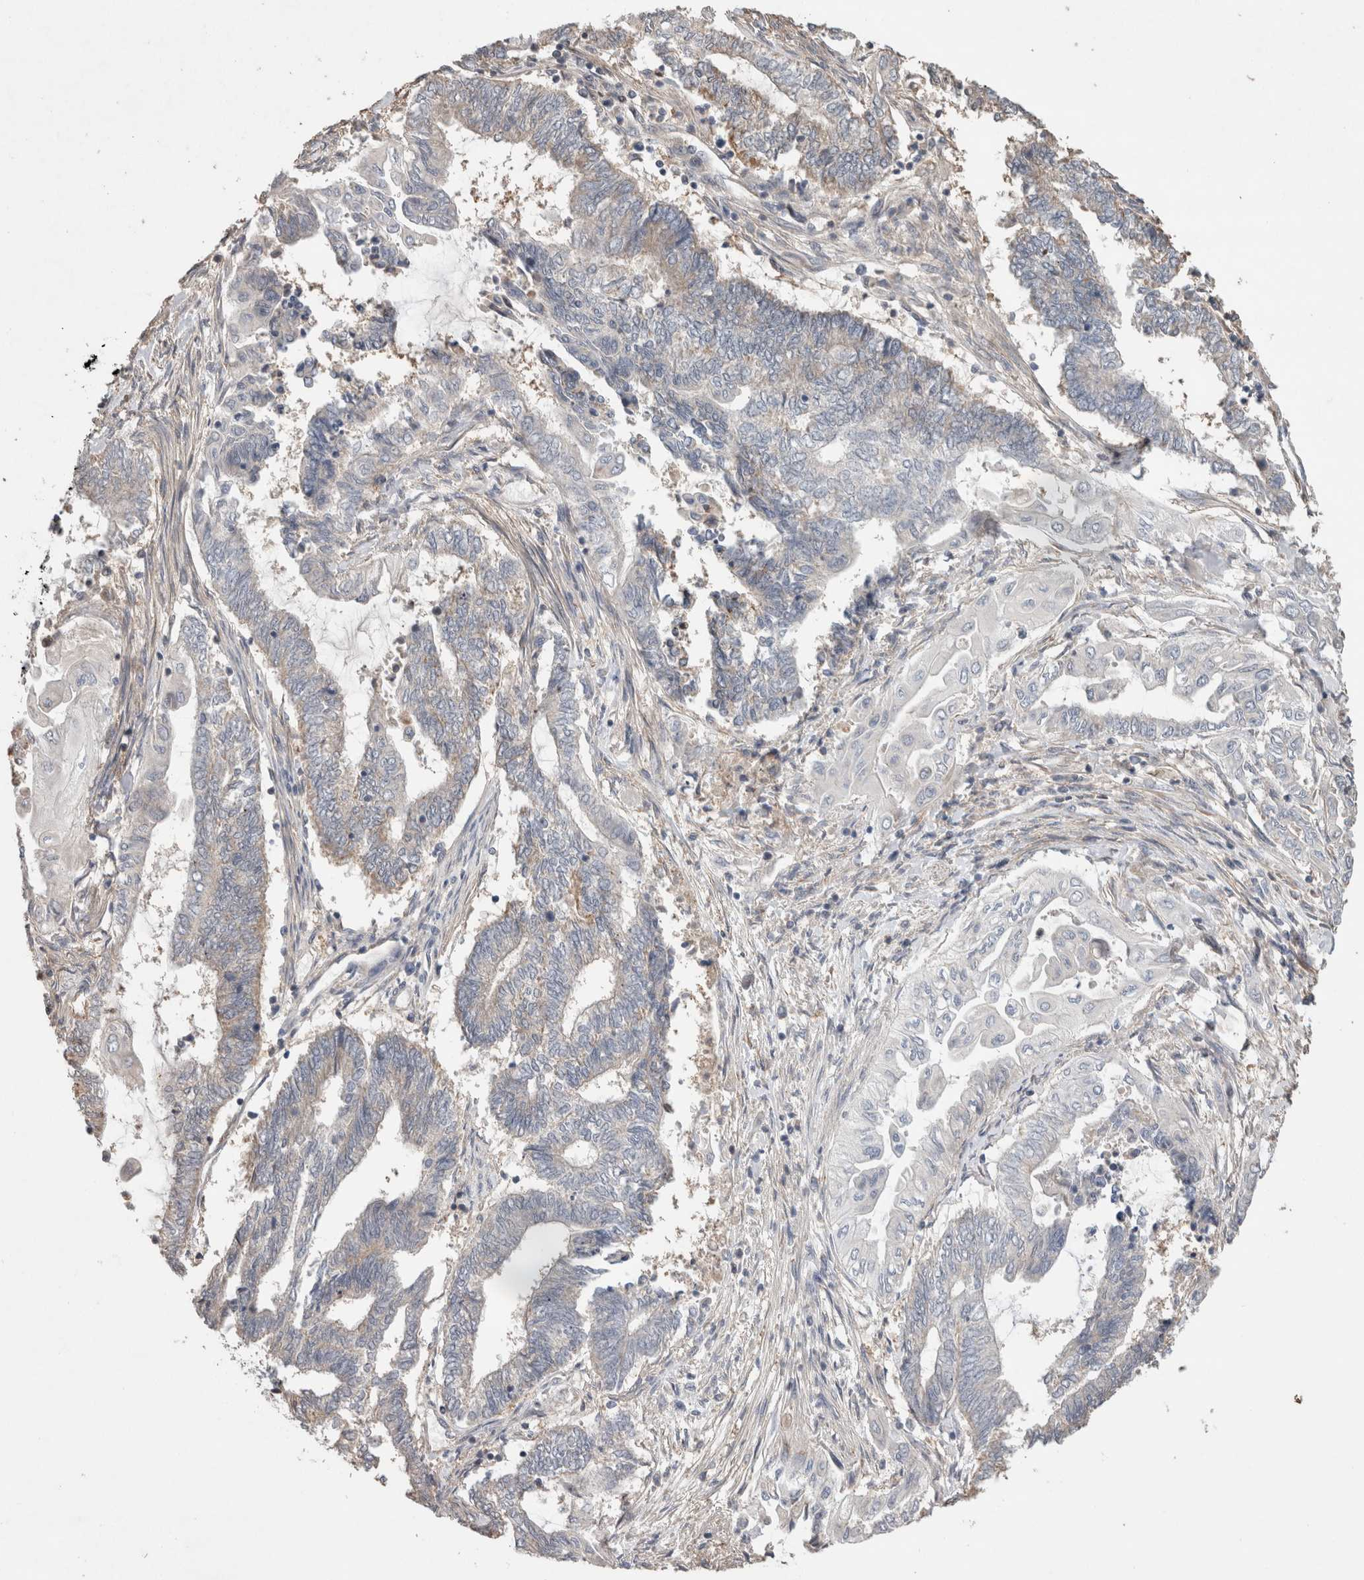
{"staining": {"intensity": "weak", "quantity": "<25%", "location": "cytoplasmic/membranous"}, "tissue": "endometrial cancer", "cell_type": "Tumor cells", "image_type": "cancer", "snomed": [{"axis": "morphology", "description": "Adenocarcinoma, NOS"}, {"axis": "topography", "description": "Uterus"}, {"axis": "topography", "description": "Endometrium"}], "caption": "This is an IHC histopathology image of human endometrial cancer (adenocarcinoma). There is no staining in tumor cells.", "gene": "TRIM5", "patient": {"sex": "female", "age": 70}}